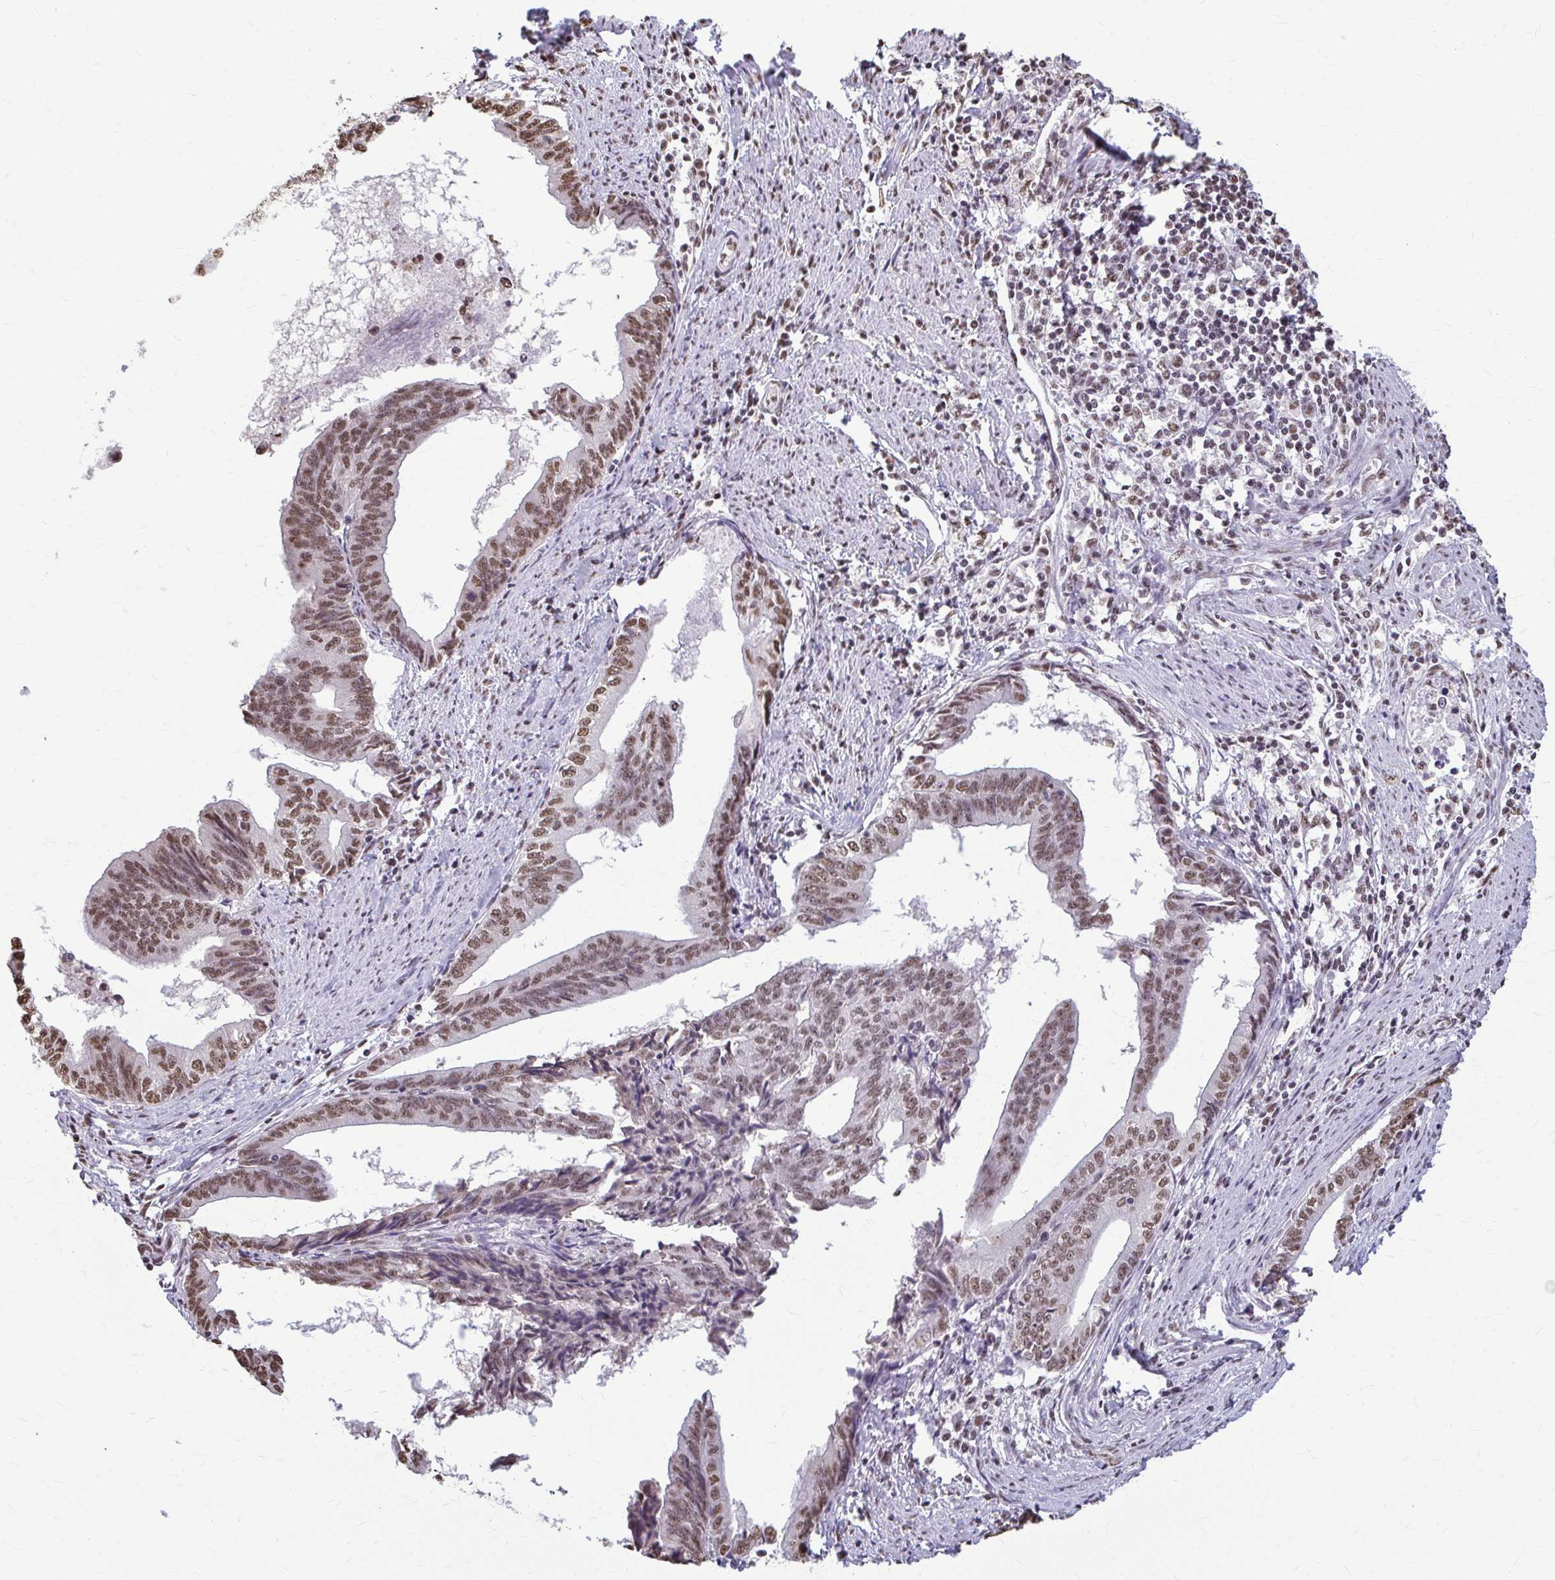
{"staining": {"intensity": "moderate", "quantity": ">75%", "location": "nuclear"}, "tissue": "endometrial cancer", "cell_type": "Tumor cells", "image_type": "cancer", "snomed": [{"axis": "morphology", "description": "Adenocarcinoma, NOS"}, {"axis": "topography", "description": "Endometrium"}], "caption": "About >75% of tumor cells in human endometrial cancer exhibit moderate nuclear protein positivity as visualized by brown immunohistochemical staining.", "gene": "SNRPA", "patient": {"sex": "female", "age": 65}}